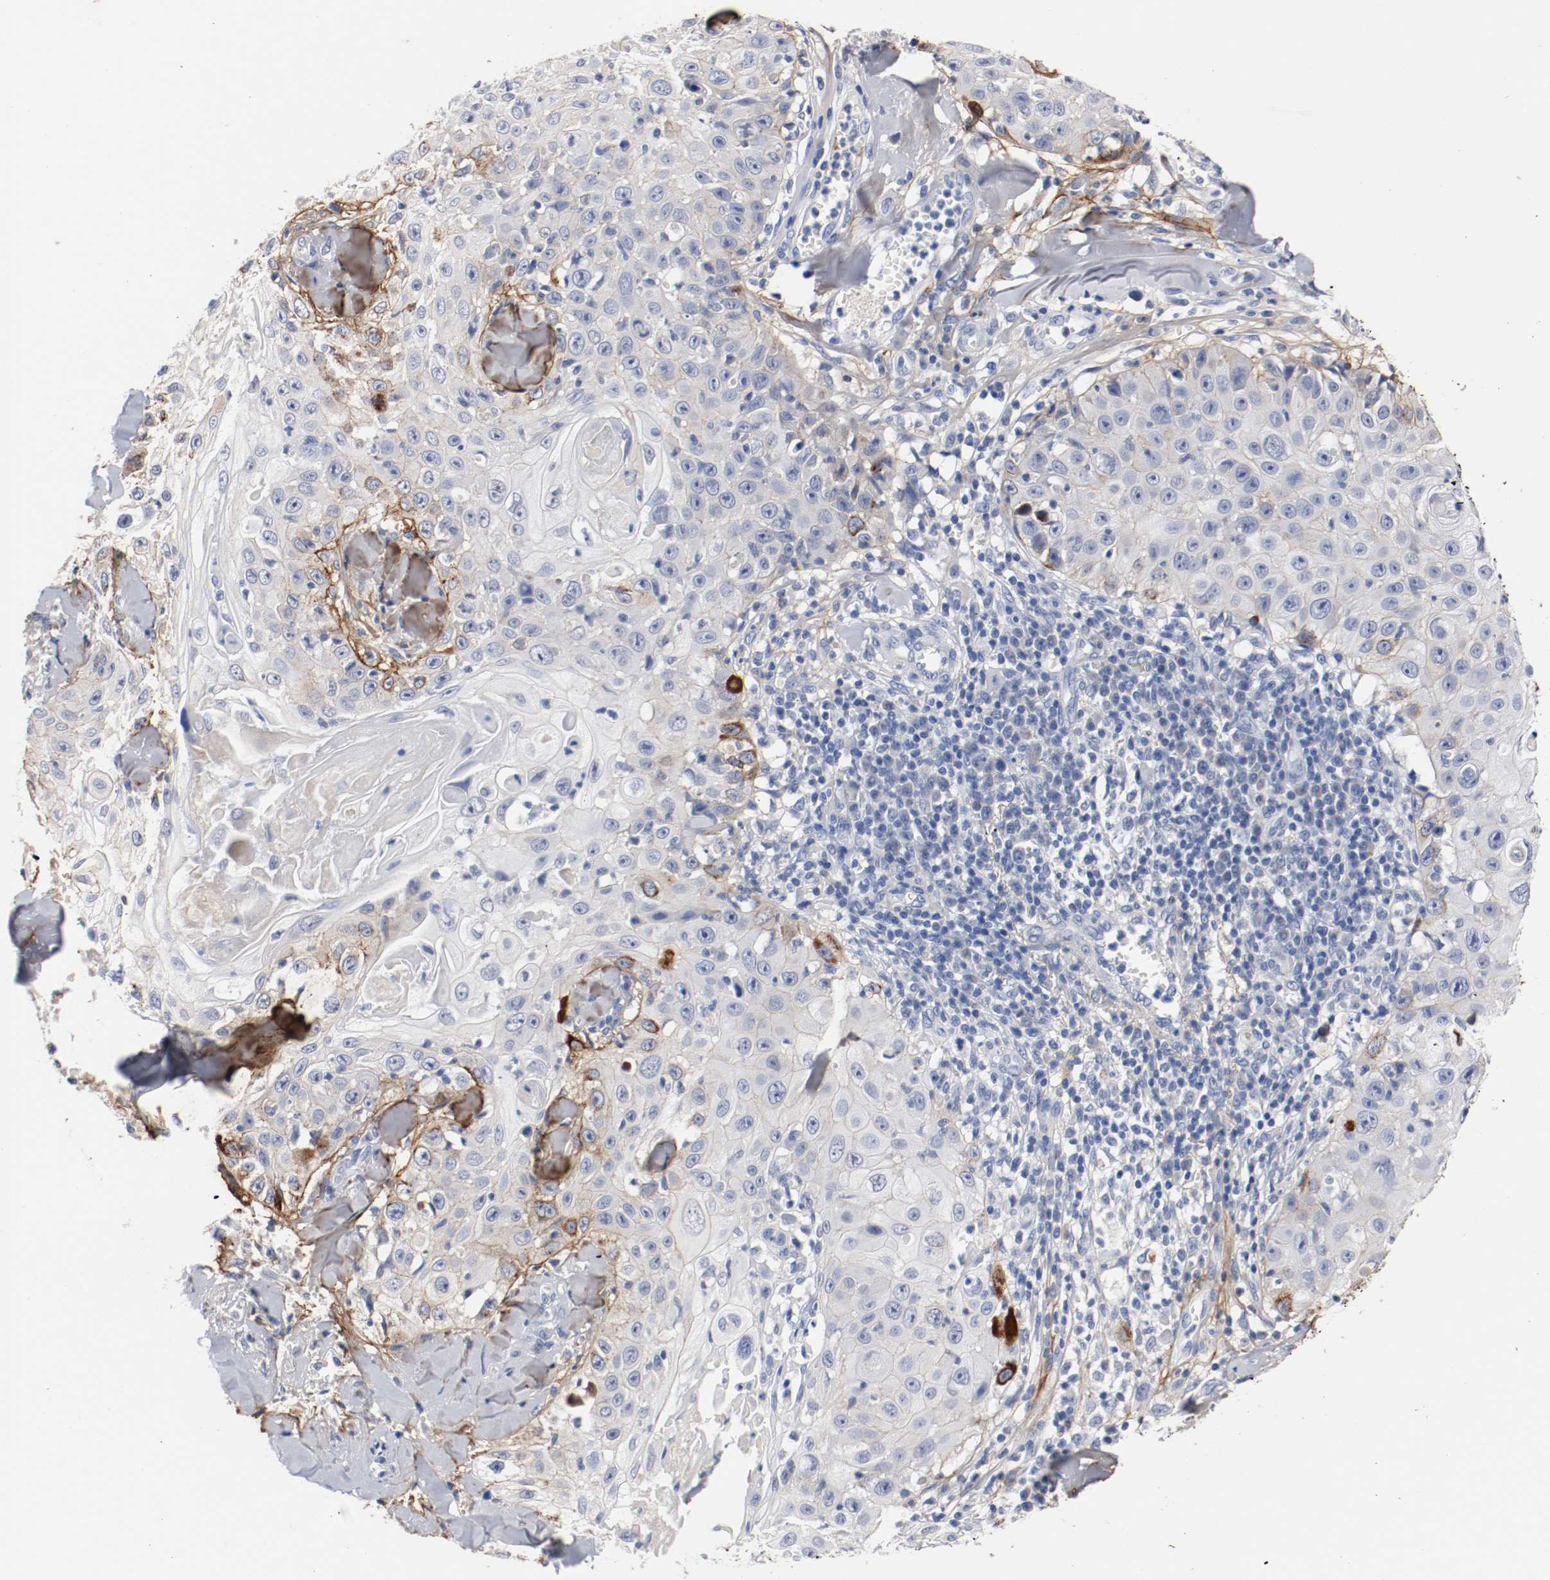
{"staining": {"intensity": "weak", "quantity": "<25%", "location": "cytoplasmic/membranous"}, "tissue": "skin cancer", "cell_type": "Tumor cells", "image_type": "cancer", "snomed": [{"axis": "morphology", "description": "Squamous cell carcinoma, NOS"}, {"axis": "topography", "description": "Skin"}], "caption": "This is a micrograph of IHC staining of skin squamous cell carcinoma, which shows no positivity in tumor cells.", "gene": "TNC", "patient": {"sex": "male", "age": 86}}